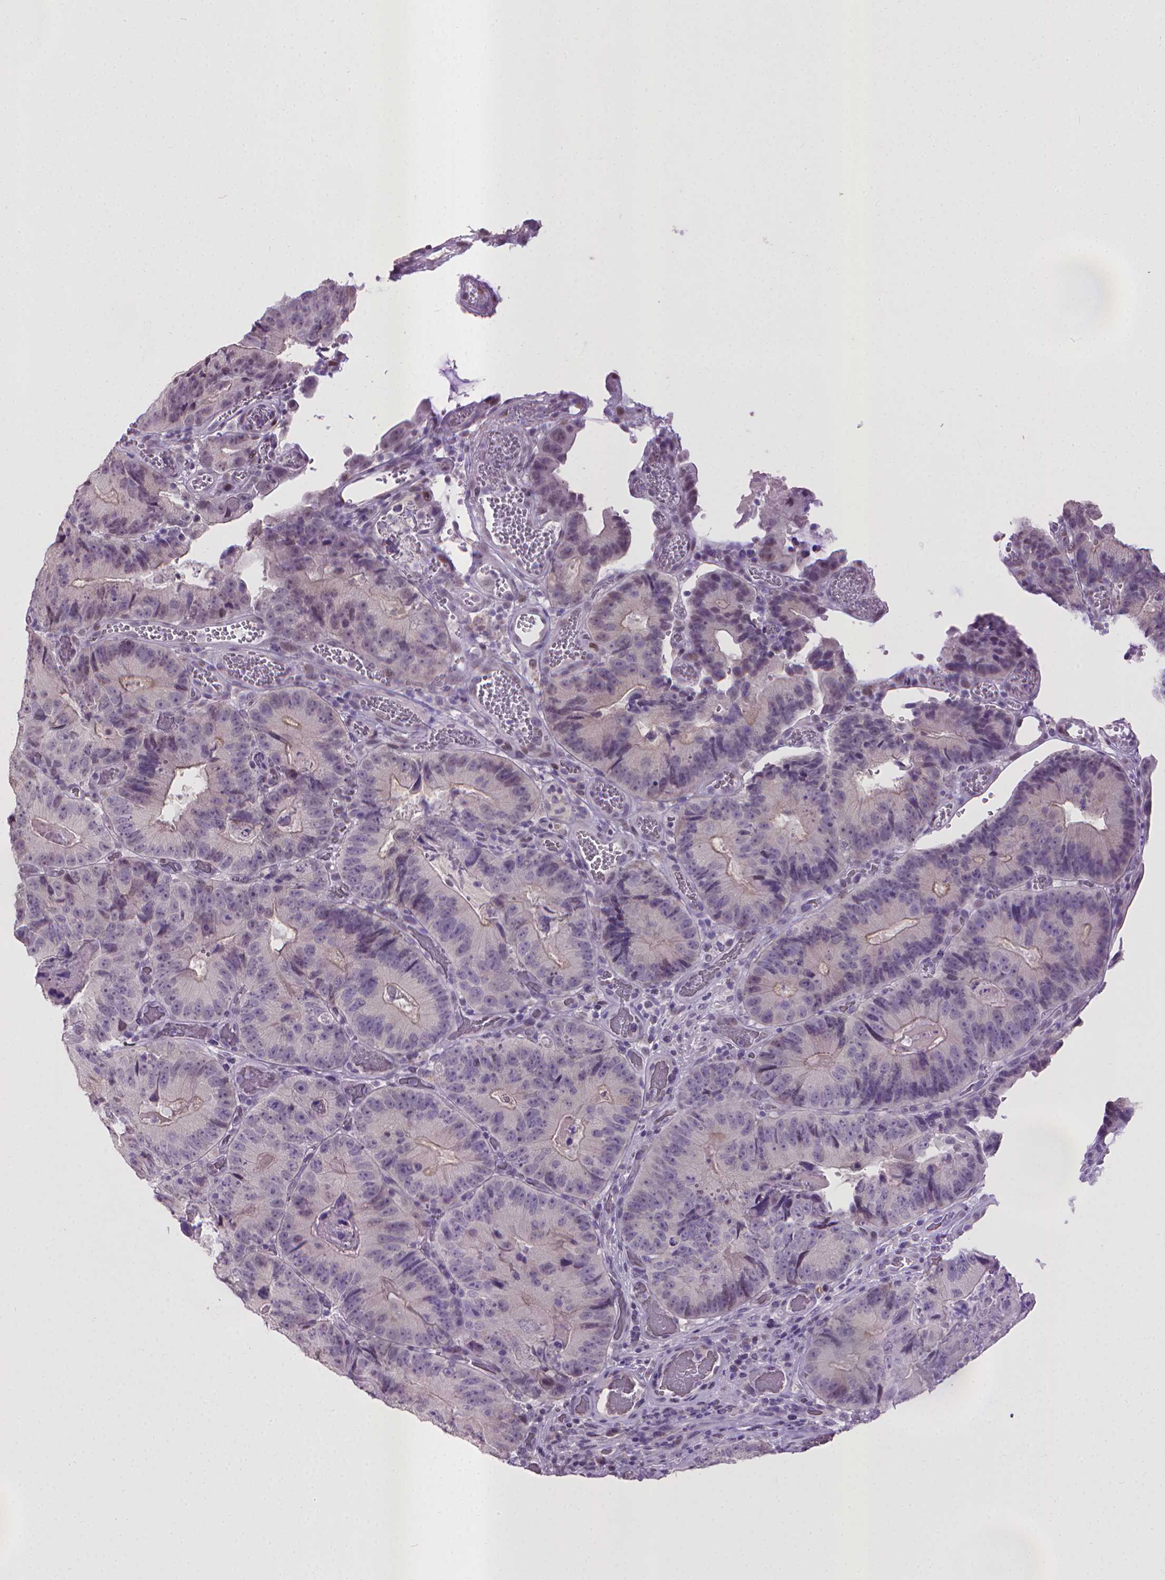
{"staining": {"intensity": "negative", "quantity": "none", "location": "none"}, "tissue": "colorectal cancer", "cell_type": "Tumor cells", "image_type": "cancer", "snomed": [{"axis": "morphology", "description": "Adenocarcinoma, NOS"}, {"axis": "topography", "description": "Colon"}], "caption": "Immunohistochemical staining of human adenocarcinoma (colorectal) exhibits no significant staining in tumor cells.", "gene": "KMO", "patient": {"sex": "female", "age": 86}}